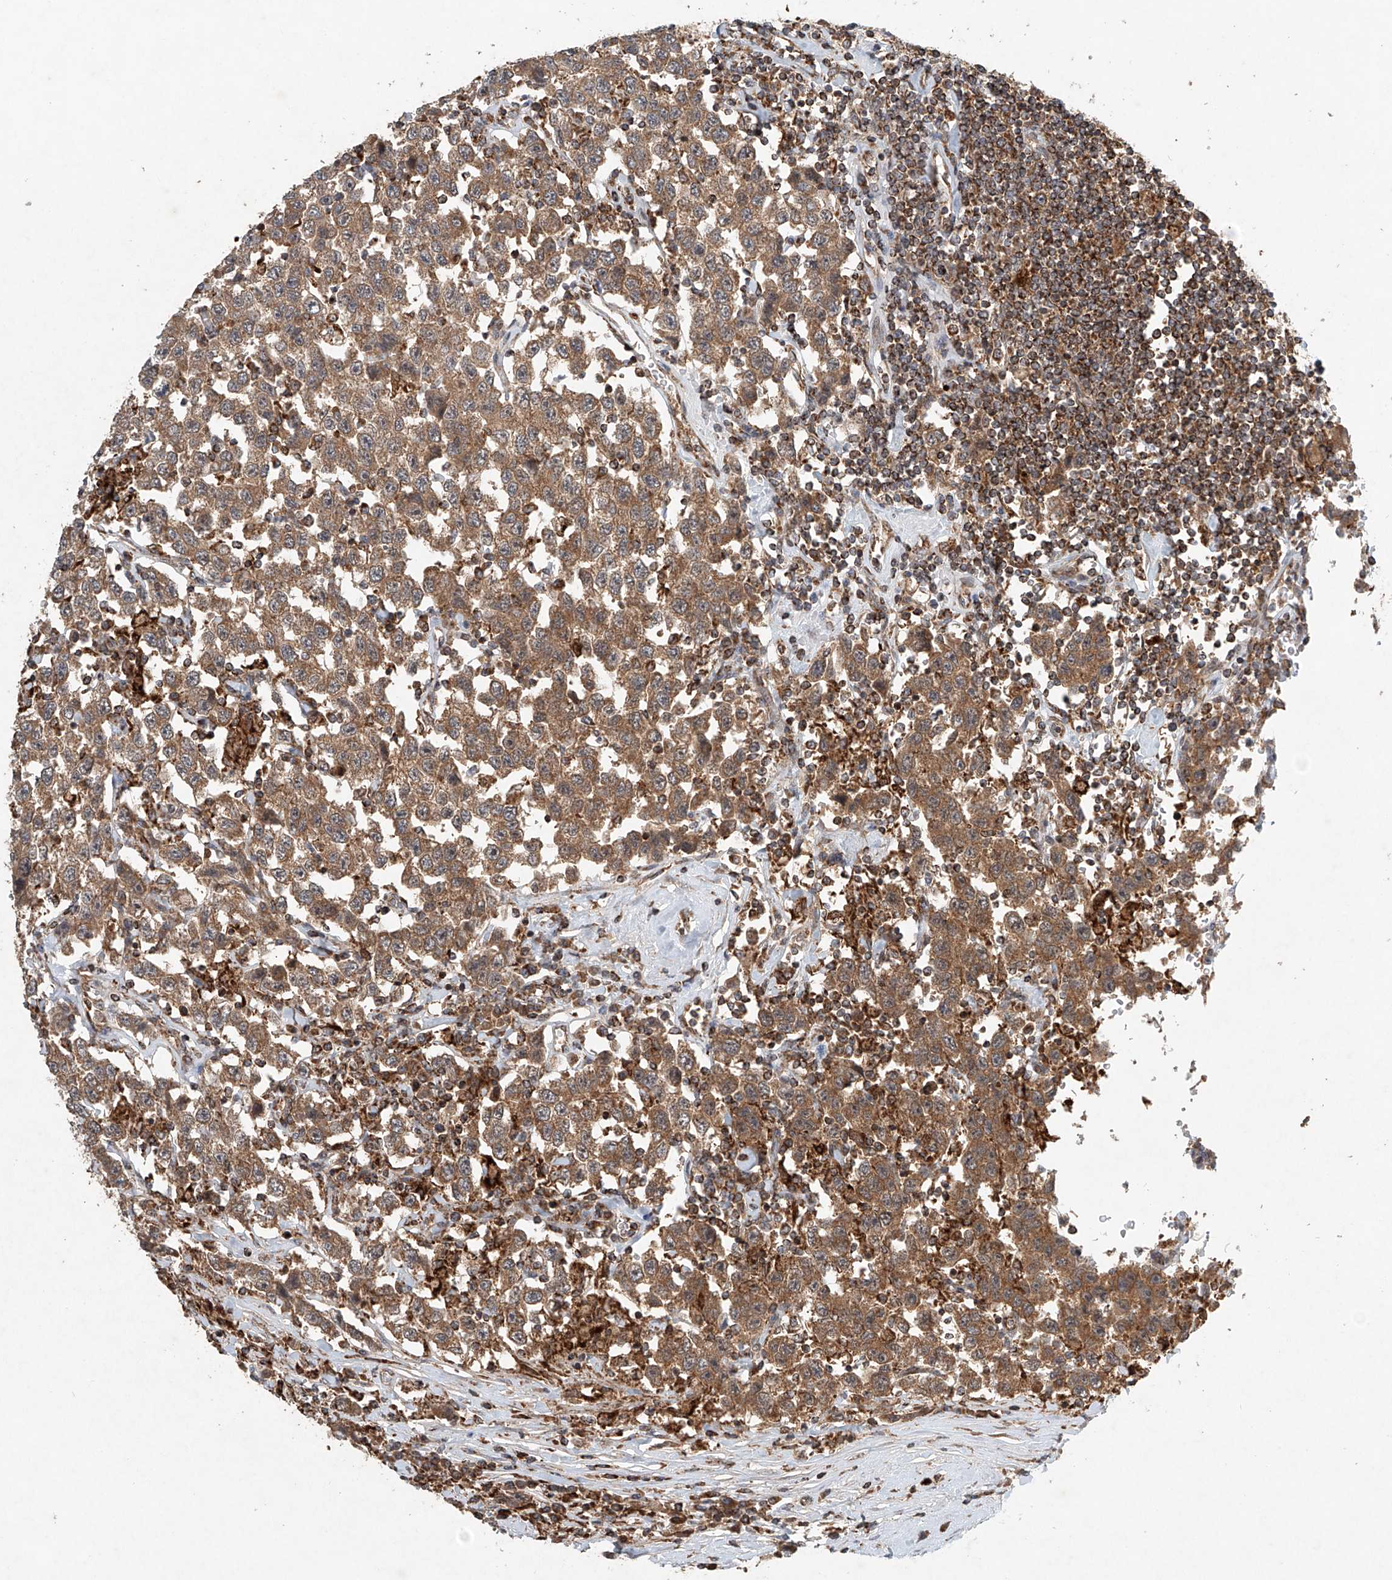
{"staining": {"intensity": "moderate", "quantity": ">75%", "location": "cytoplasmic/membranous"}, "tissue": "testis cancer", "cell_type": "Tumor cells", "image_type": "cancer", "snomed": [{"axis": "morphology", "description": "Seminoma, NOS"}, {"axis": "topography", "description": "Testis"}], "caption": "DAB immunohistochemical staining of human testis seminoma shows moderate cytoplasmic/membranous protein expression in about >75% of tumor cells.", "gene": "DCAF11", "patient": {"sex": "male", "age": 41}}